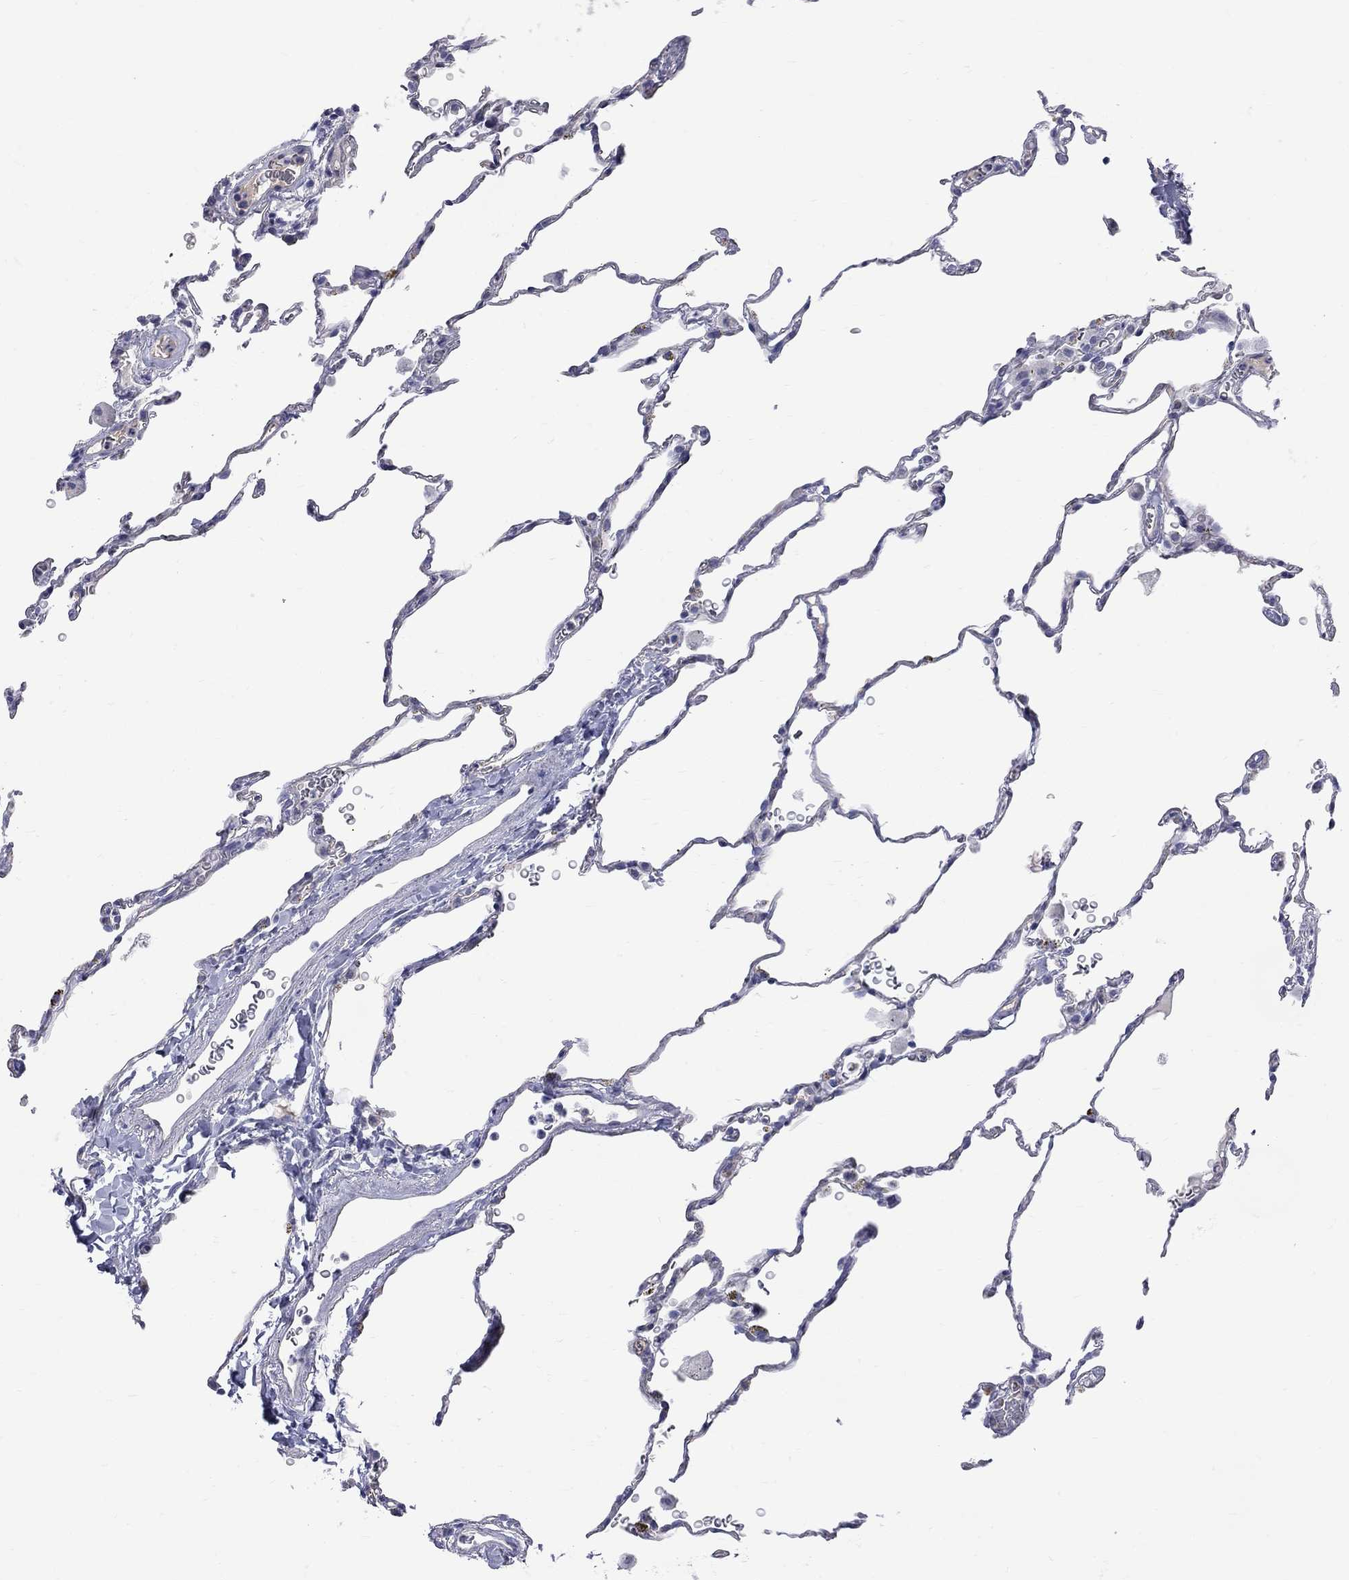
{"staining": {"intensity": "negative", "quantity": "none", "location": "none"}, "tissue": "lung", "cell_type": "Alveolar cells", "image_type": "normal", "snomed": [{"axis": "morphology", "description": "Normal tissue, NOS"}, {"axis": "morphology", "description": "Adenocarcinoma, metastatic, NOS"}, {"axis": "topography", "description": "Lung"}], "caption": "The immunohistochemistry (IHC) micrograph has no significant positivity in alveolar cells of lung. Brightfield microscopy of immunohistochemistry stained with DAB (brown) and hematoxylin (blue), captured at high magnification.", "gene": "KCND2", "patient": {"sex": "male", "age": 45}}